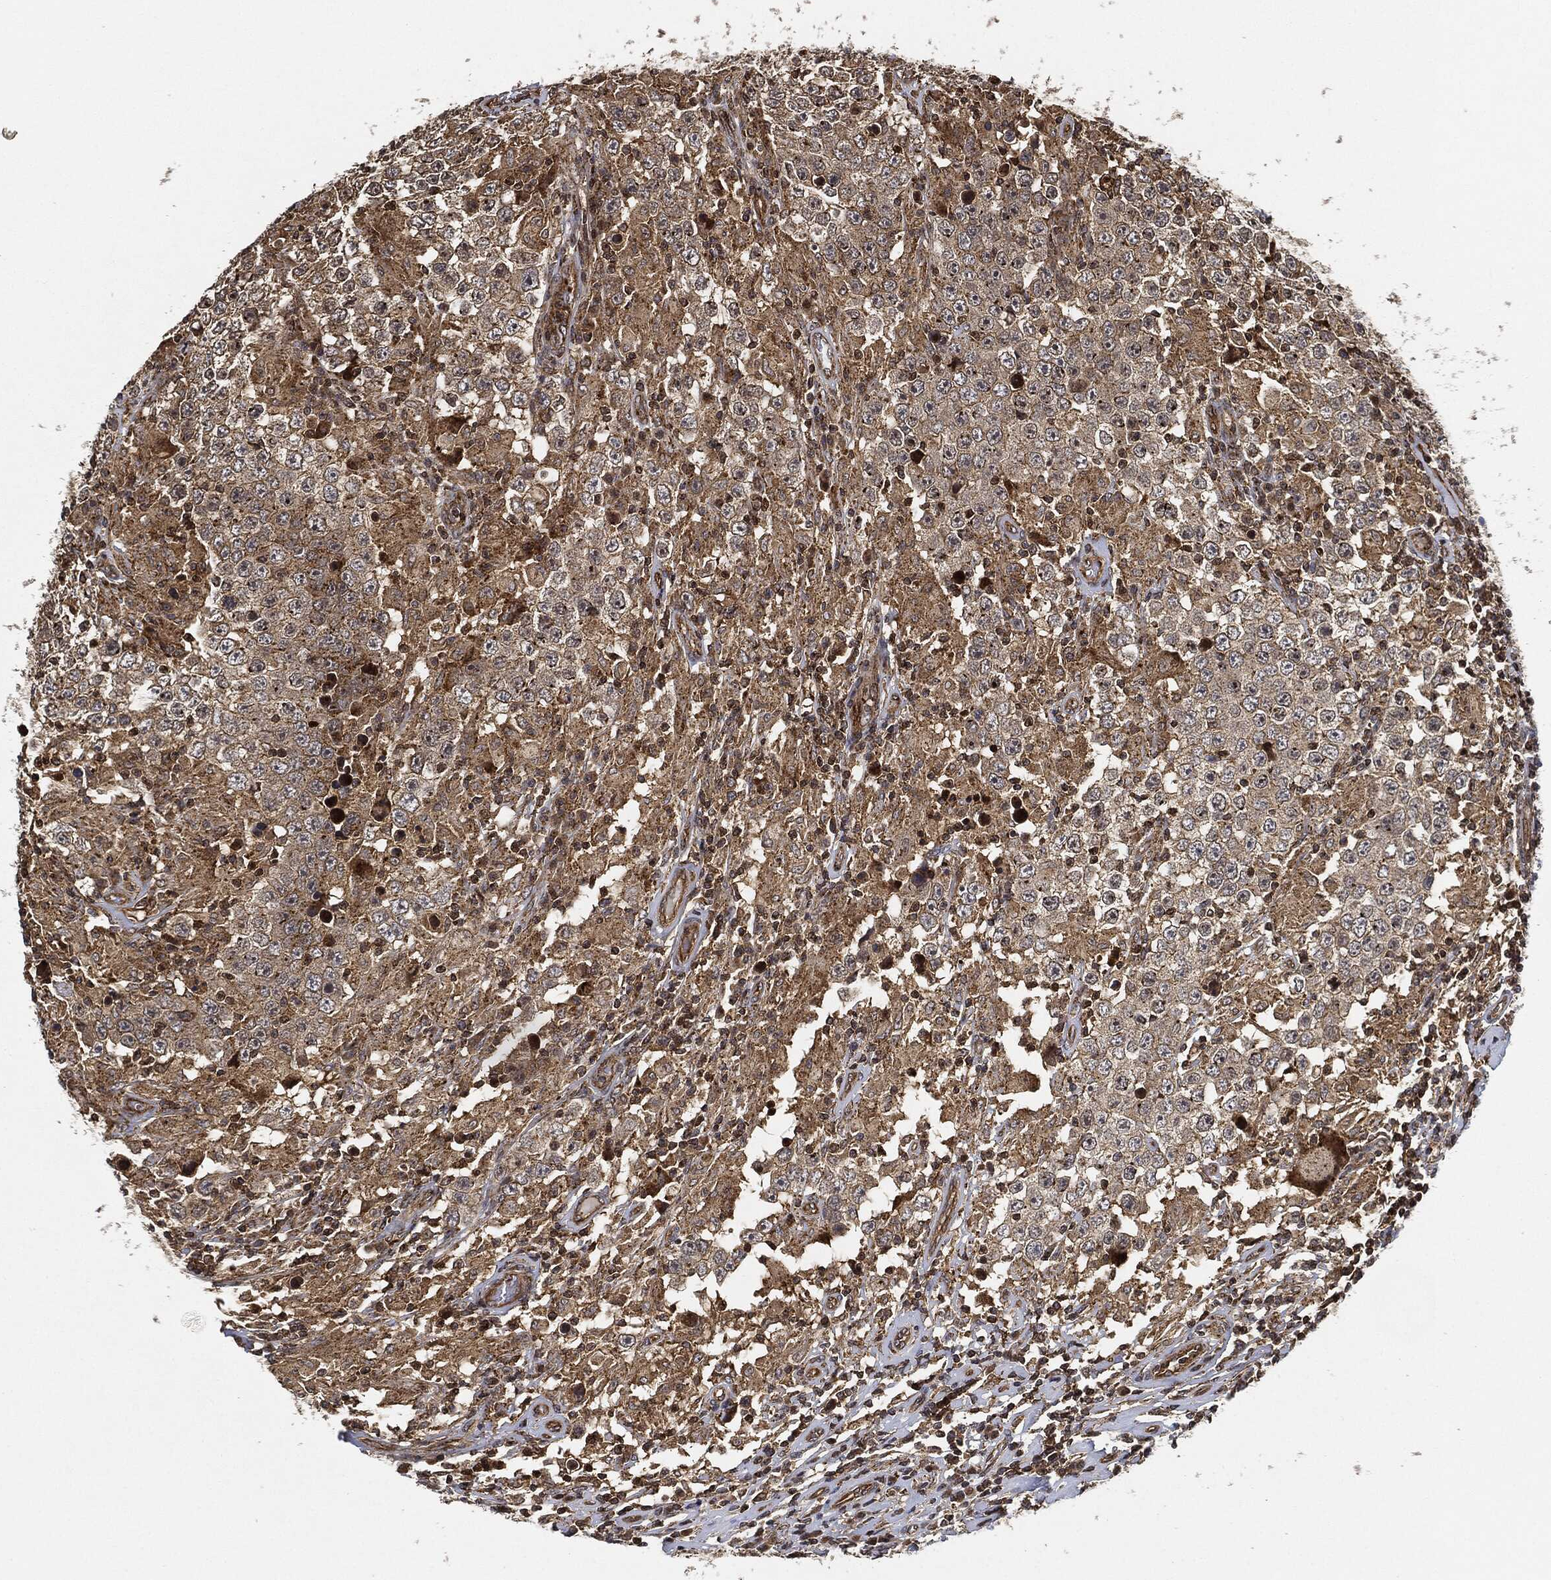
{"staining": {"intensity": "moderate", "quantity": "25%-75%", "location": "cytoplasmic/membranous"}, "tissue": "testis cancer", "cell_type": "Tumor cells", "image_type": "cancer", "snomed": [{"axis": "morphology", "description": "Seminoma, NOS"}, {"axis": "morphology", "description": "Carcinoma, Embryonal, NOS"}, {"axis": "topography", "description": "Testis"}], "caption": "Immunohistochemistry of human testis cancer (embryonal carcinoma) shows medium levels of moderate cytoplasmic/membranous positivity in about 25%-75% of tumor cells.", "gene": "MAP3K3", "patient": {"sex": "male", "age": 41}}